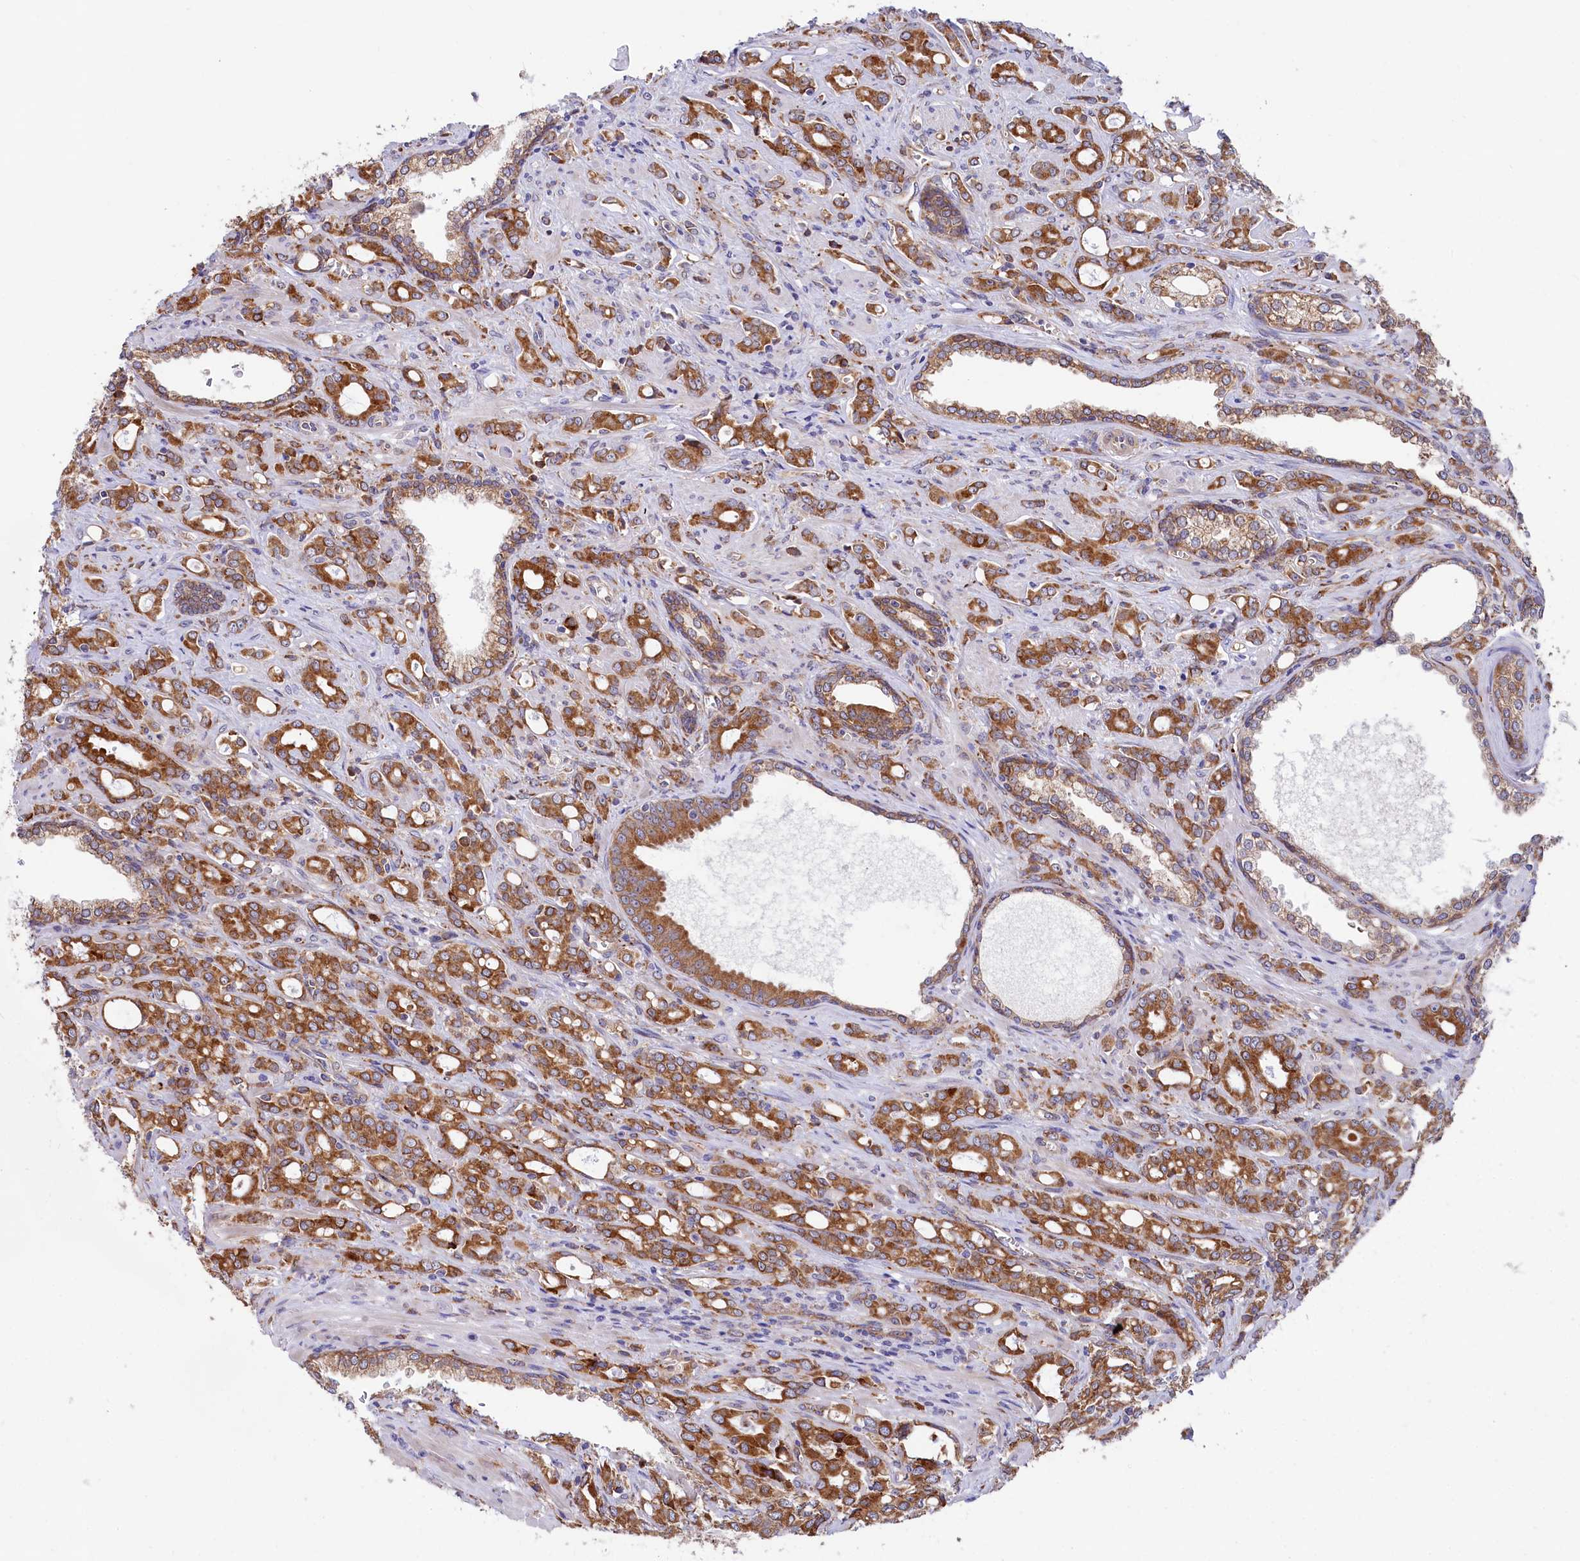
{"staining": {"intensity": "moderate", "quantity": ">75%", "location": "cytoplasmic/membranous"}, "tissue": "prostate cancer", "cell_type": "Tumor cells", "image_type": "cancer", "snomed": [{"axis": "morphology", "description": "Adenocarcinoma, High grade"}, {"axis": "topography", "description": "Prostate"}], "caption": "Prostate cancer (high-grade adenocarcinoma) was stained to show a protein in brown. There is medium levels of moderate cytoplasmic/membranous staining in about >75% of tumor cells.", "gene": "CHID1", "patient": {"sex": "male", "age": 72}}